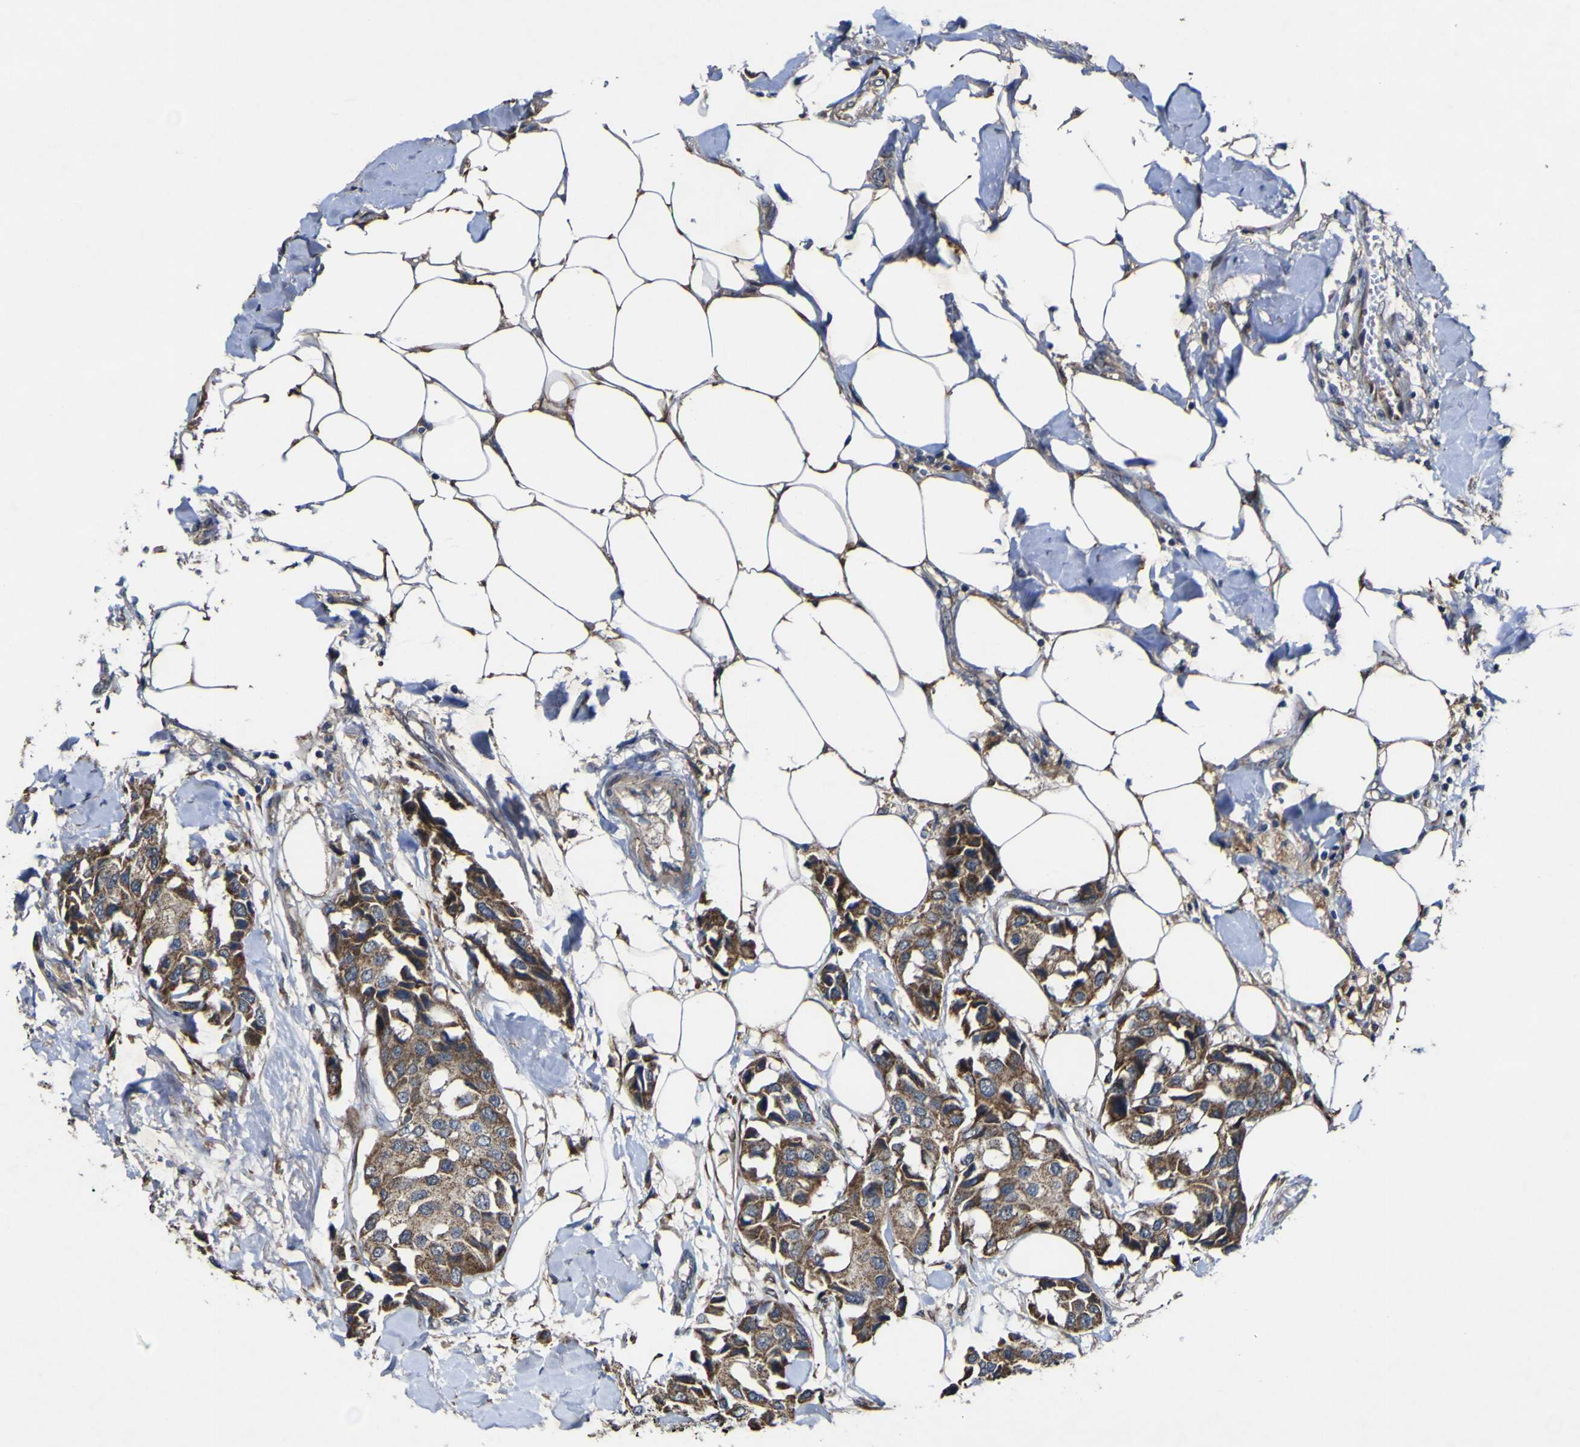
{"staining": {"intensity": "strong", "quantity": ">75%", "location": "cytoplasmic/membranous"}, "tissue": "breast cancer", "cell_type": "Tumor cells", "image_type": "cancer", "snomed": [{"axis": "morphology", "description": "Duct carcinoma"}, {"axis": "topography", "description": "Breast"}], "caption": "A brown stain highlights strong cytoplasmic/membranous staining of a protein in breast infiltrating ductal carcinoma tumor cells. (DAB (3,3'-diaminobenzidine) IHC with brightfield microscopy, high magnification).", "gene": "IRAK2", "patient": {"sex": "female", "age": 80}}